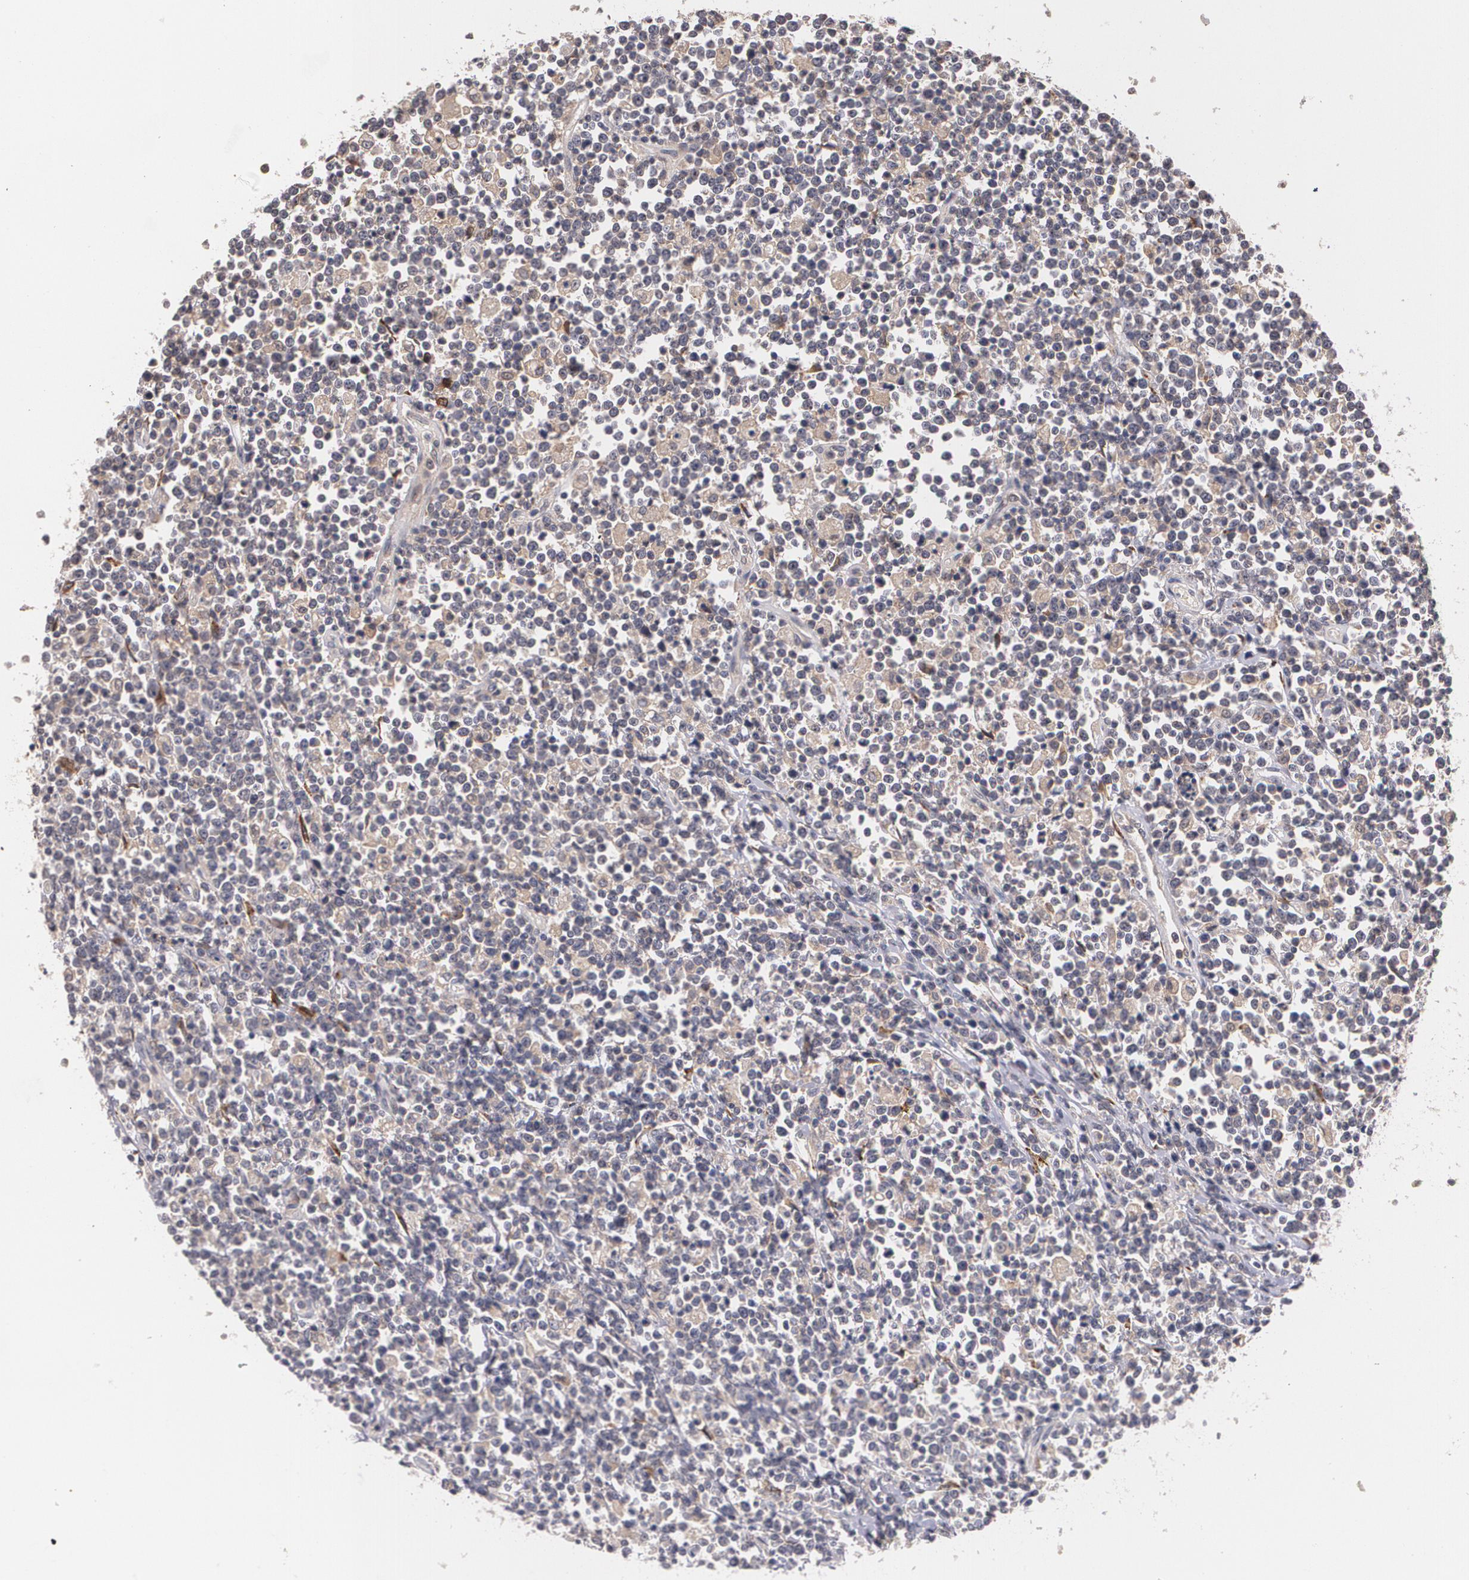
{"staining": {"intensity": "weak", "quantity": "<25%", "location": "cytoplasmic/membranous"}, "tissue": "lymphoma", "cell_type": "Tumor cells", "image_type": "cancer", "snomed": [{"axis": "morphology", "description": "Malignant lymphoma, non-Hodgkin's type, High grade"}, {"axis": "topography", "description": "Colon"}], "caption": "This is a histopathology image of immunohistochemistry (IHC) staining of lymphoma, which shows no positivity in tumor cells.", "gene": "IFNGR2", "patient": {"sex": "male", "age": 82}}